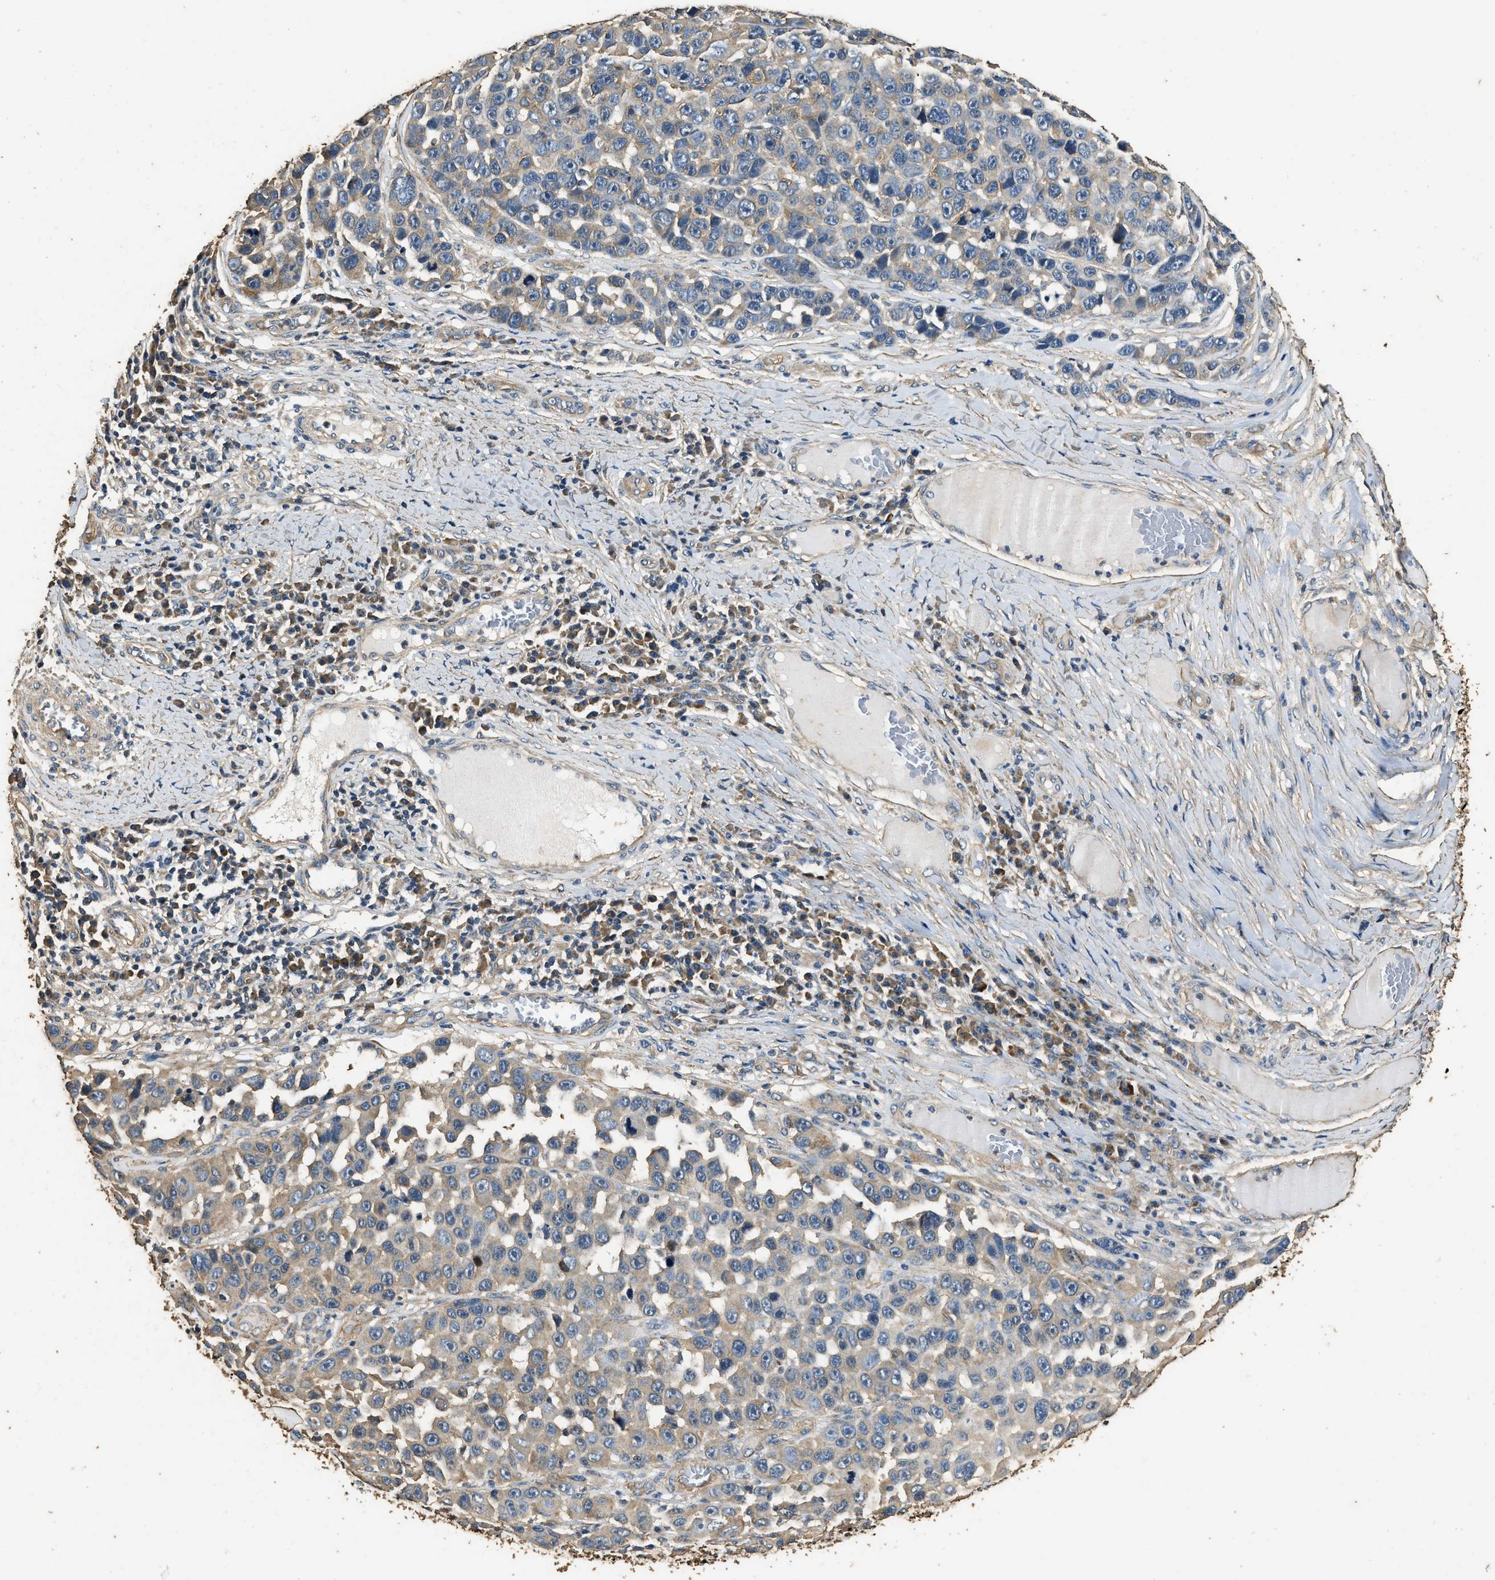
{"staining": {"intensity": "weak", "quantity": "<25%", "location": "cytoplasmic/membranous"}, "tissue": "melanoma", "cell_type": "Tumor cells", "image_type": "cancer", "snomed": [{"axis": "morphology", "description": "Malignant melanoma, NOS"}, {"axis": "topography", "description": "Skin"}], "caption": "The micrograph shows no significant staining in tumor cells of melanoma.", "gene": "MIB1", "patient": {"sex": "male", "age": 53}}